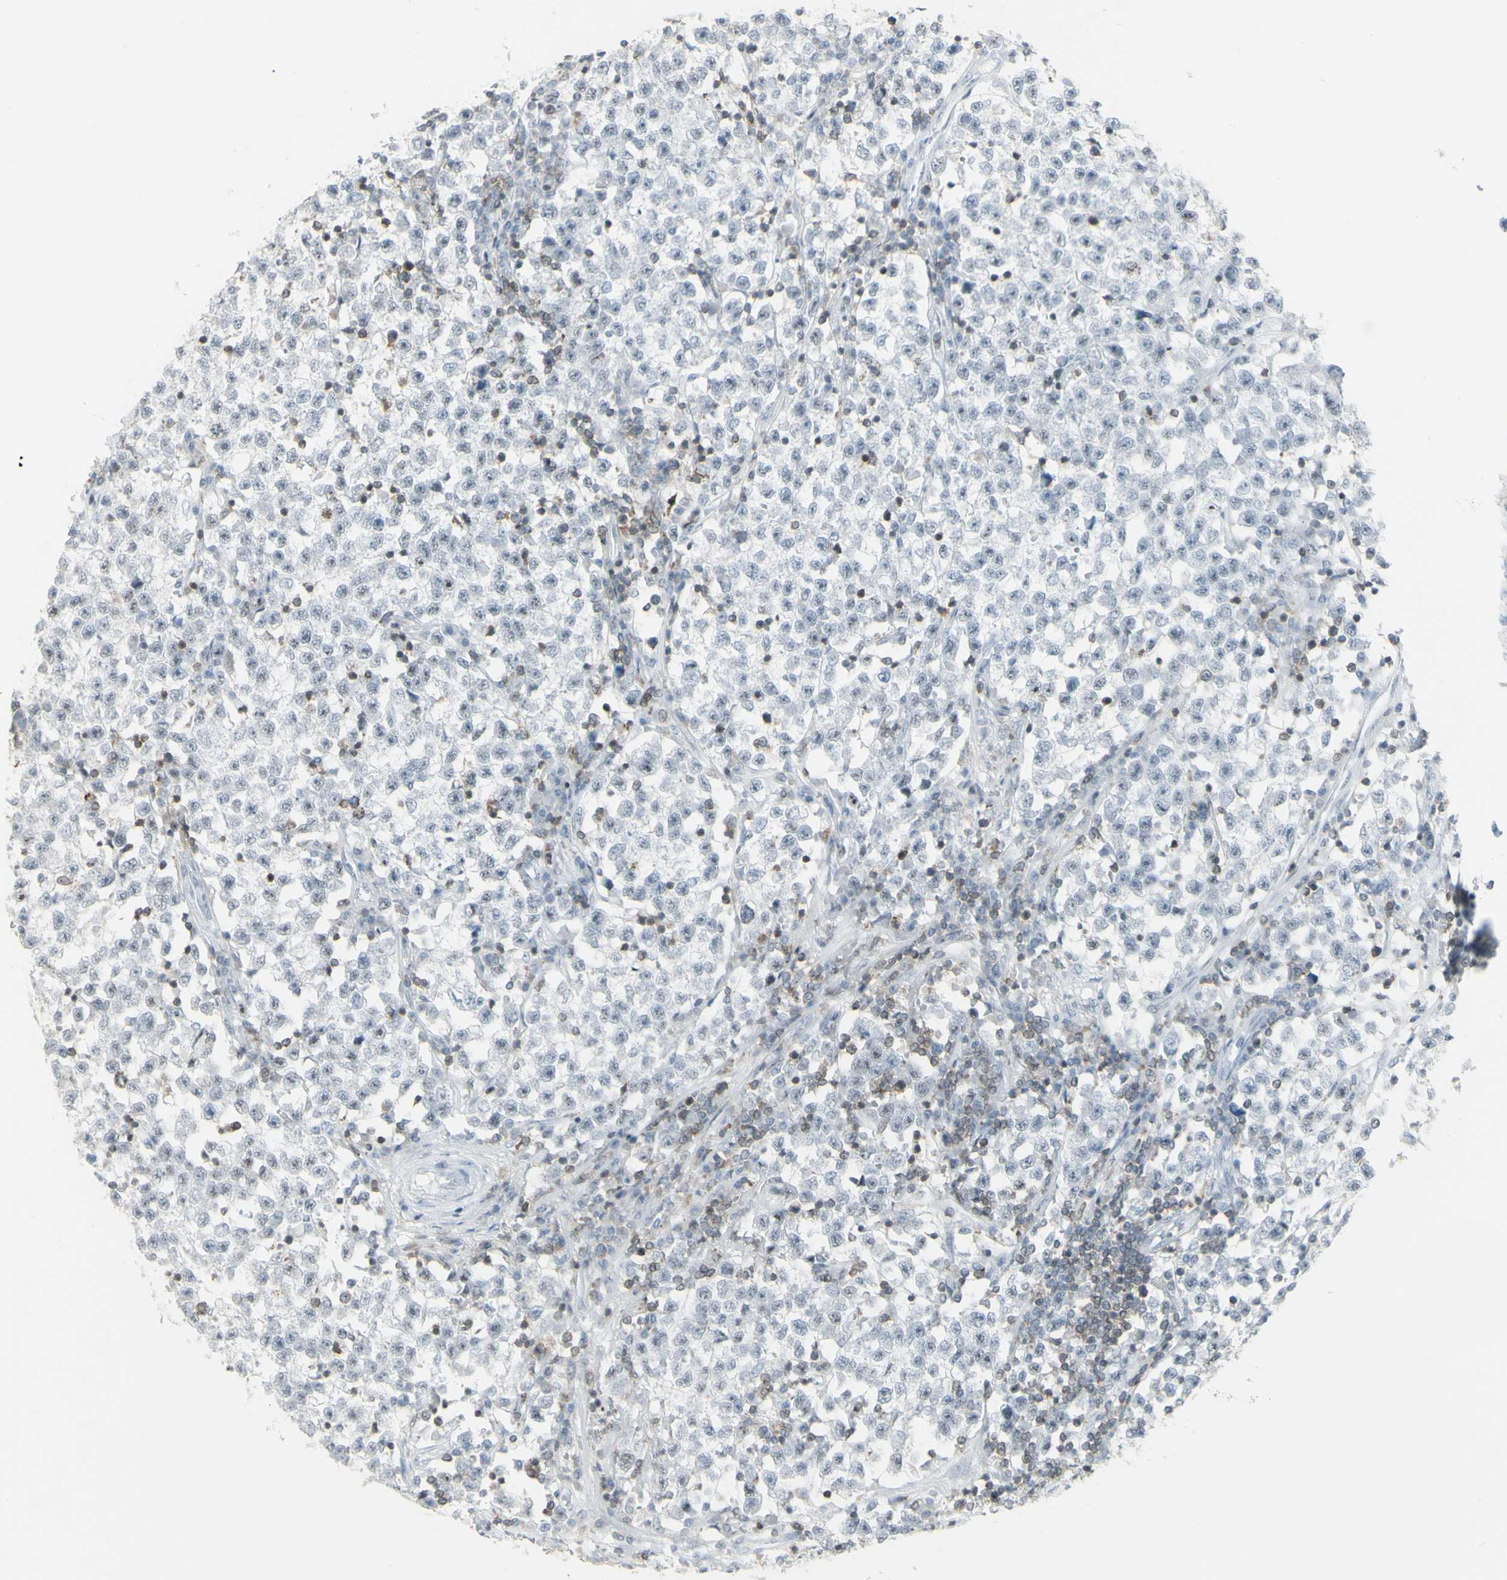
{"staining": {"intensity": "negative", "quantity": "none", "location": "none"}, "tissue": "testis cancer", "cell_type": "Tumor cells", "image_type": "cancer", "snomed": [{"axis": "morphology", "description": "Seminoma, NOS"}, {"axis": "topography", "description": "Testis"}], "caption": "This is an immunohistochemistry micrograph of human testis seminoma. There is no positivity in tumor cells.", "gene": "NRG1", "patient": {"sex": "male", "age": 22}}